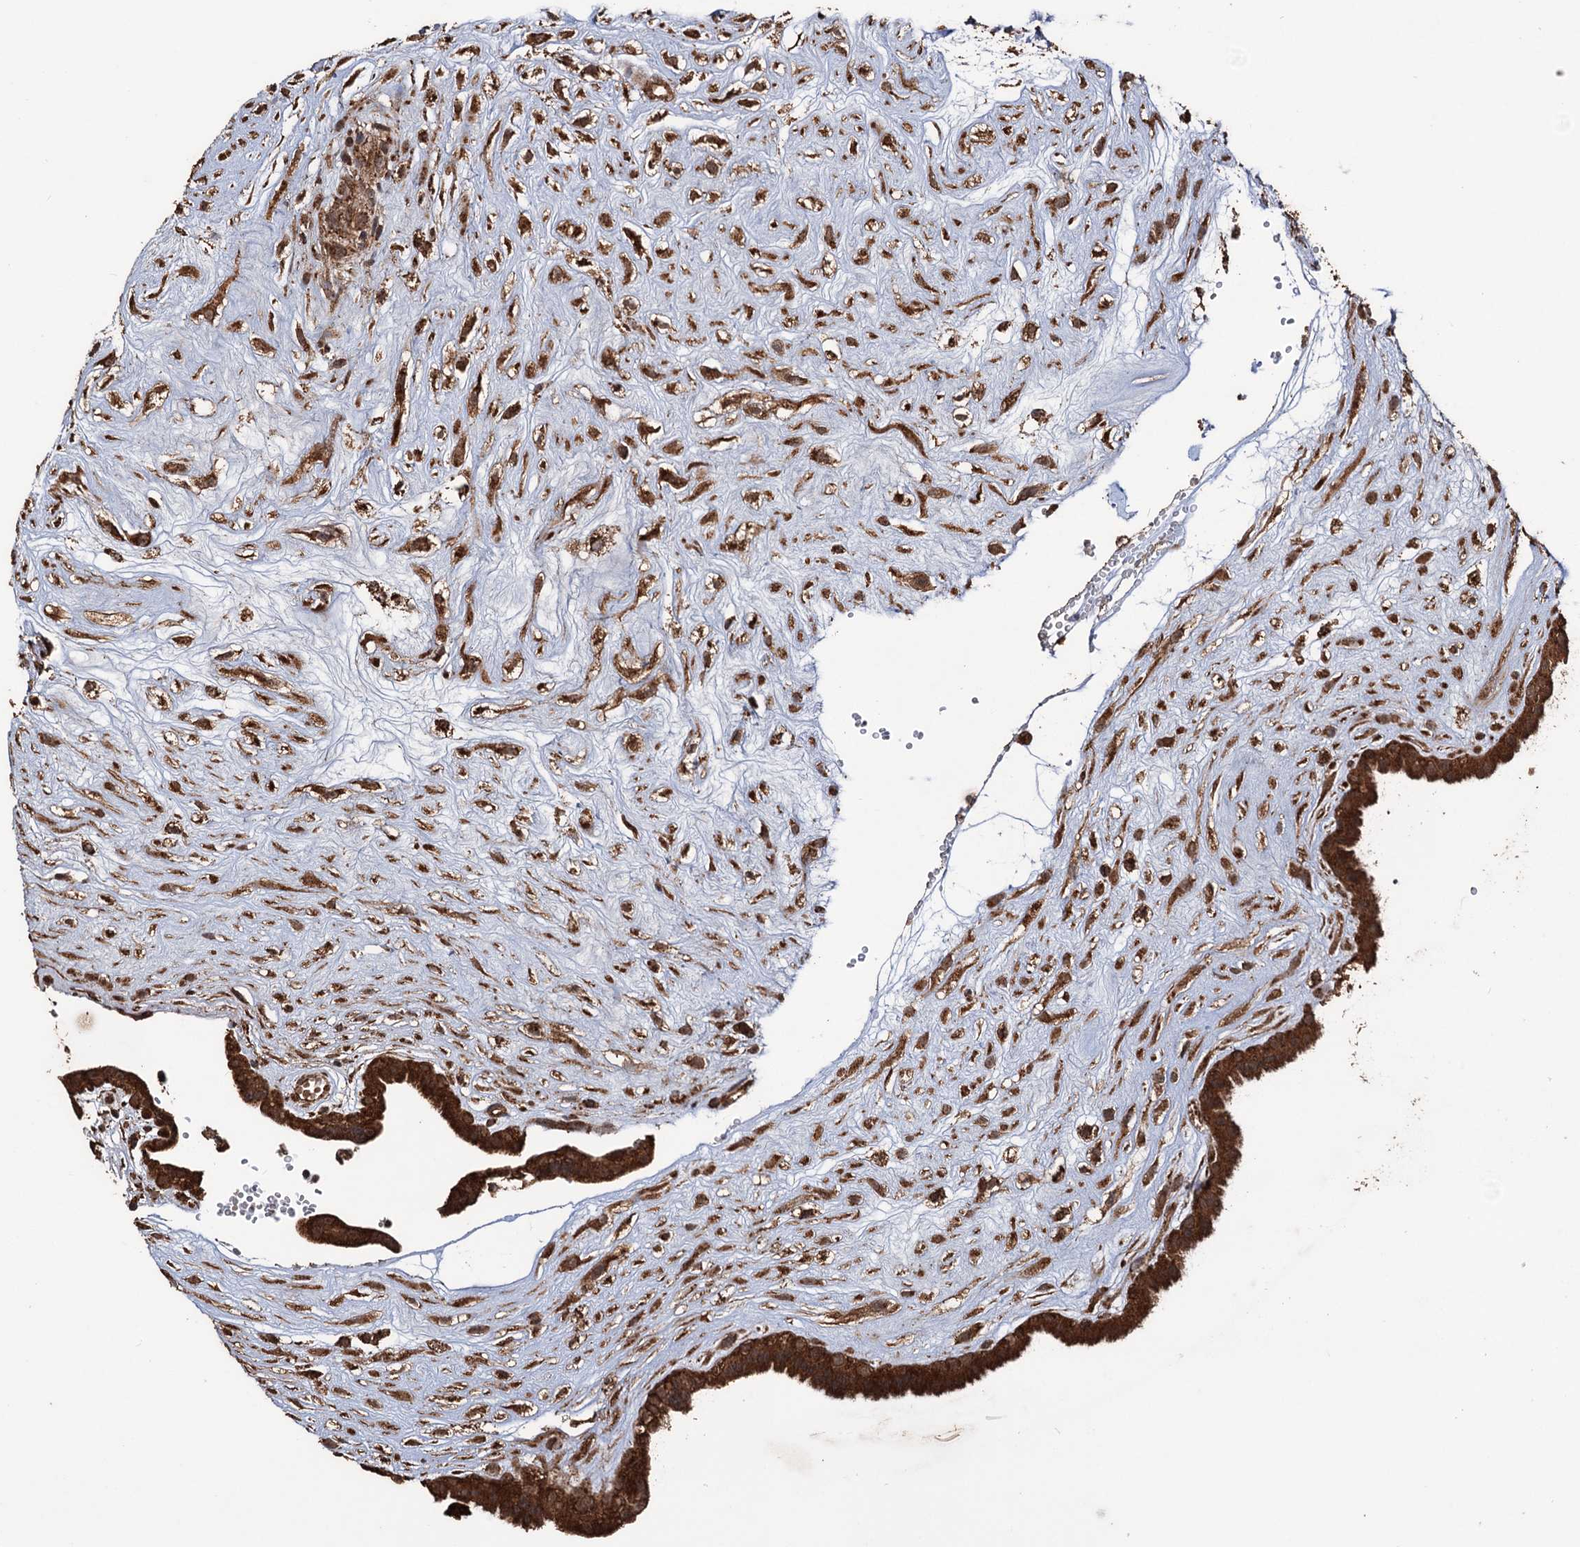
{"staining": {"intensity": "strong", "quantity": ">75%", "location": "cytoplasmic/membranous"}, "tissue": "placenta", "cell_type": "Trophoblastic cells", "image_type": "normal", "snomed": [{"axis": "morphology", "description": "Normal tissue, NOS"}, {"axis": "topography", "description": "Placenta"}], "caption": "Strong cytoplasmic/membranous expression for a protein is appreciated in approximately >75% of trophoblastic cells of normal placenta using IHC.", "gene": "IPO4", "patient": {"sex": "female", "age": 18}}